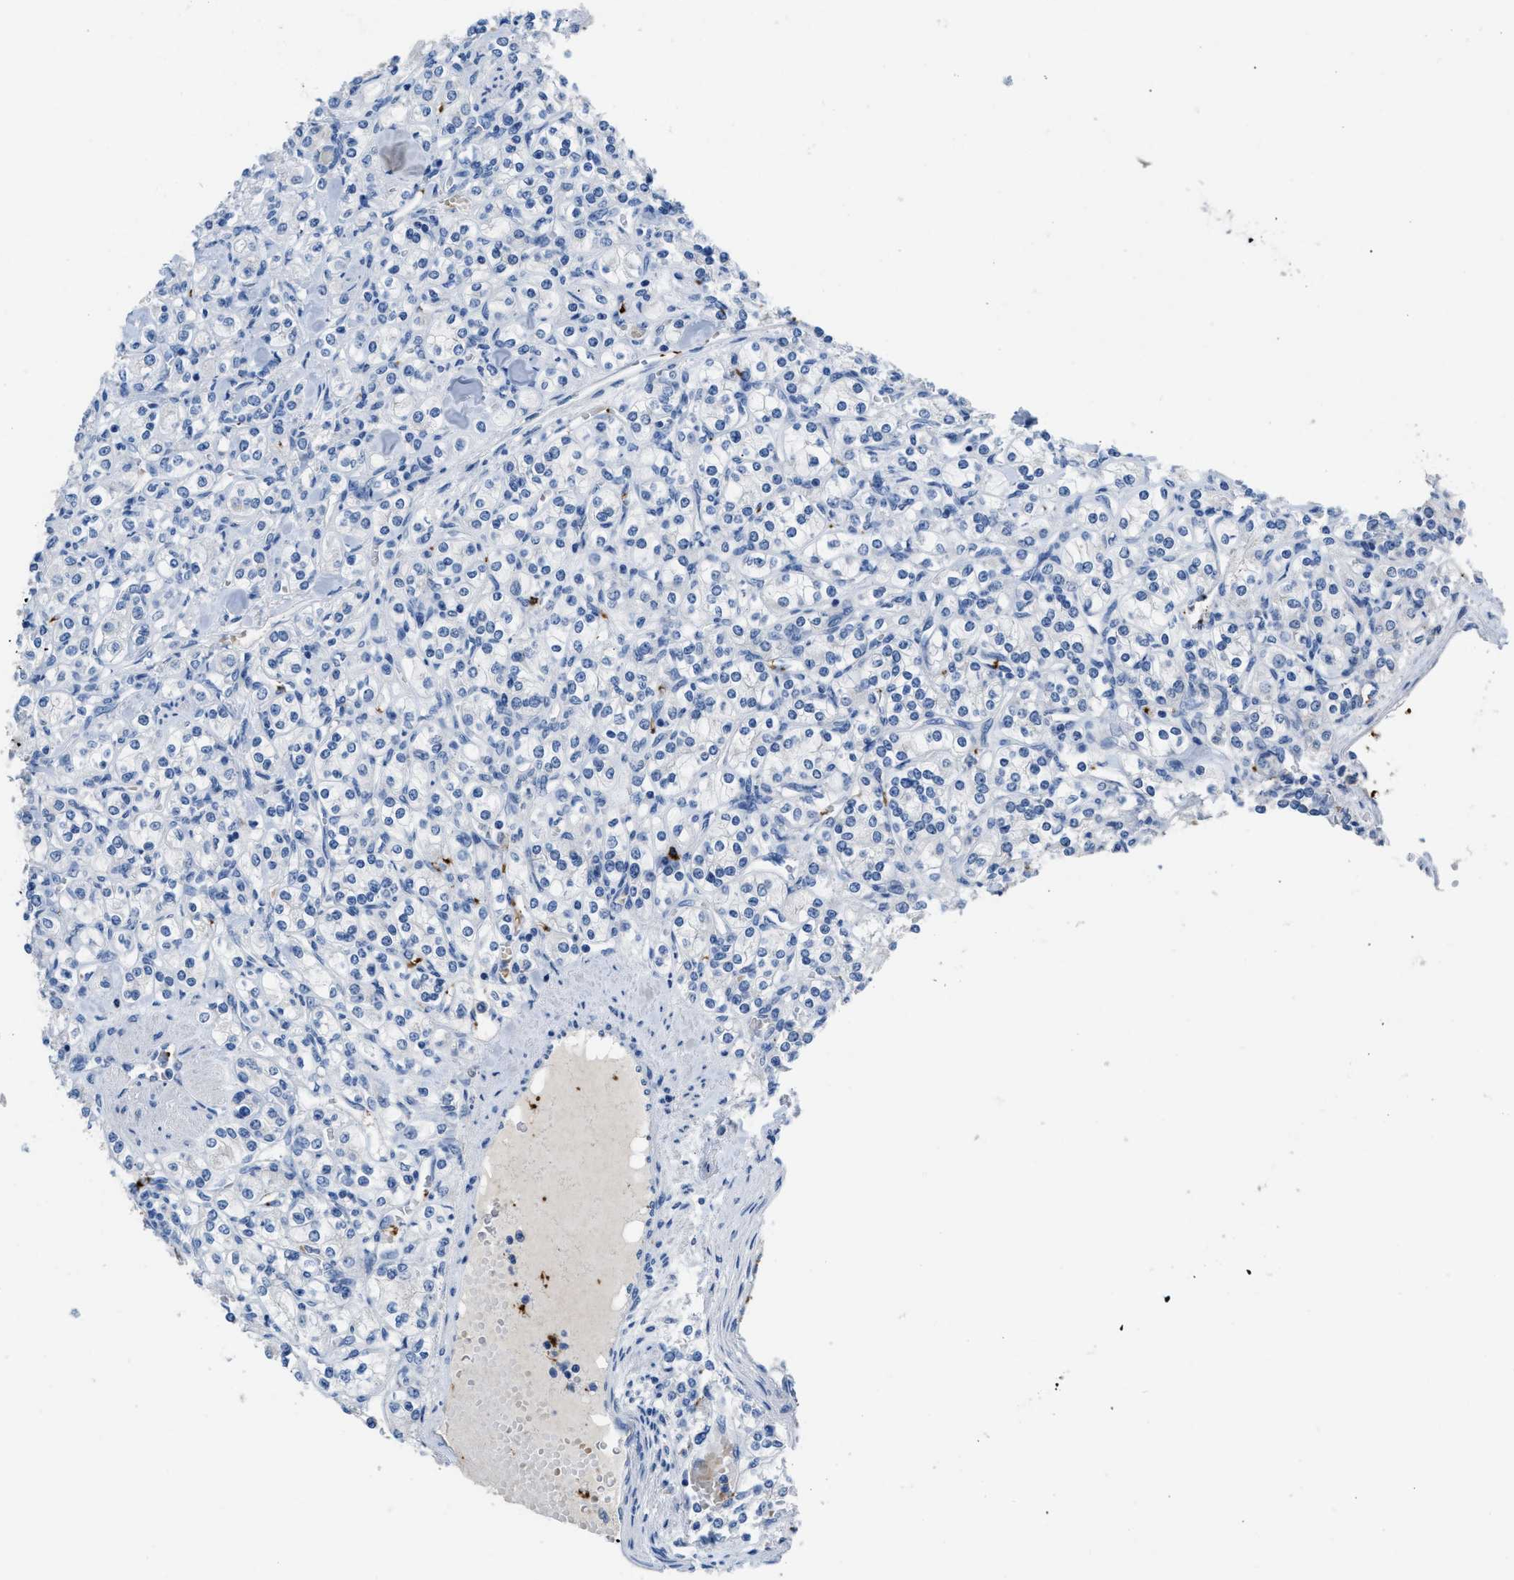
{"staining": {"intensity": "negative", "quantity": "none", "location": "none"}, "tissue": "renal cancer", "cell_type": "Tumor cells", "image_type": "cancer", "snomed": [{"axis": "morphology", "description": "Adenocarcinoma, NOS"}, {"axis": "topography", "description": "Kidney"}], "caption": "Tumor cells show no significant protein expression in renal cancer.", "gene": "FGF18", "patient": {"sex": "male", "age": 77}}